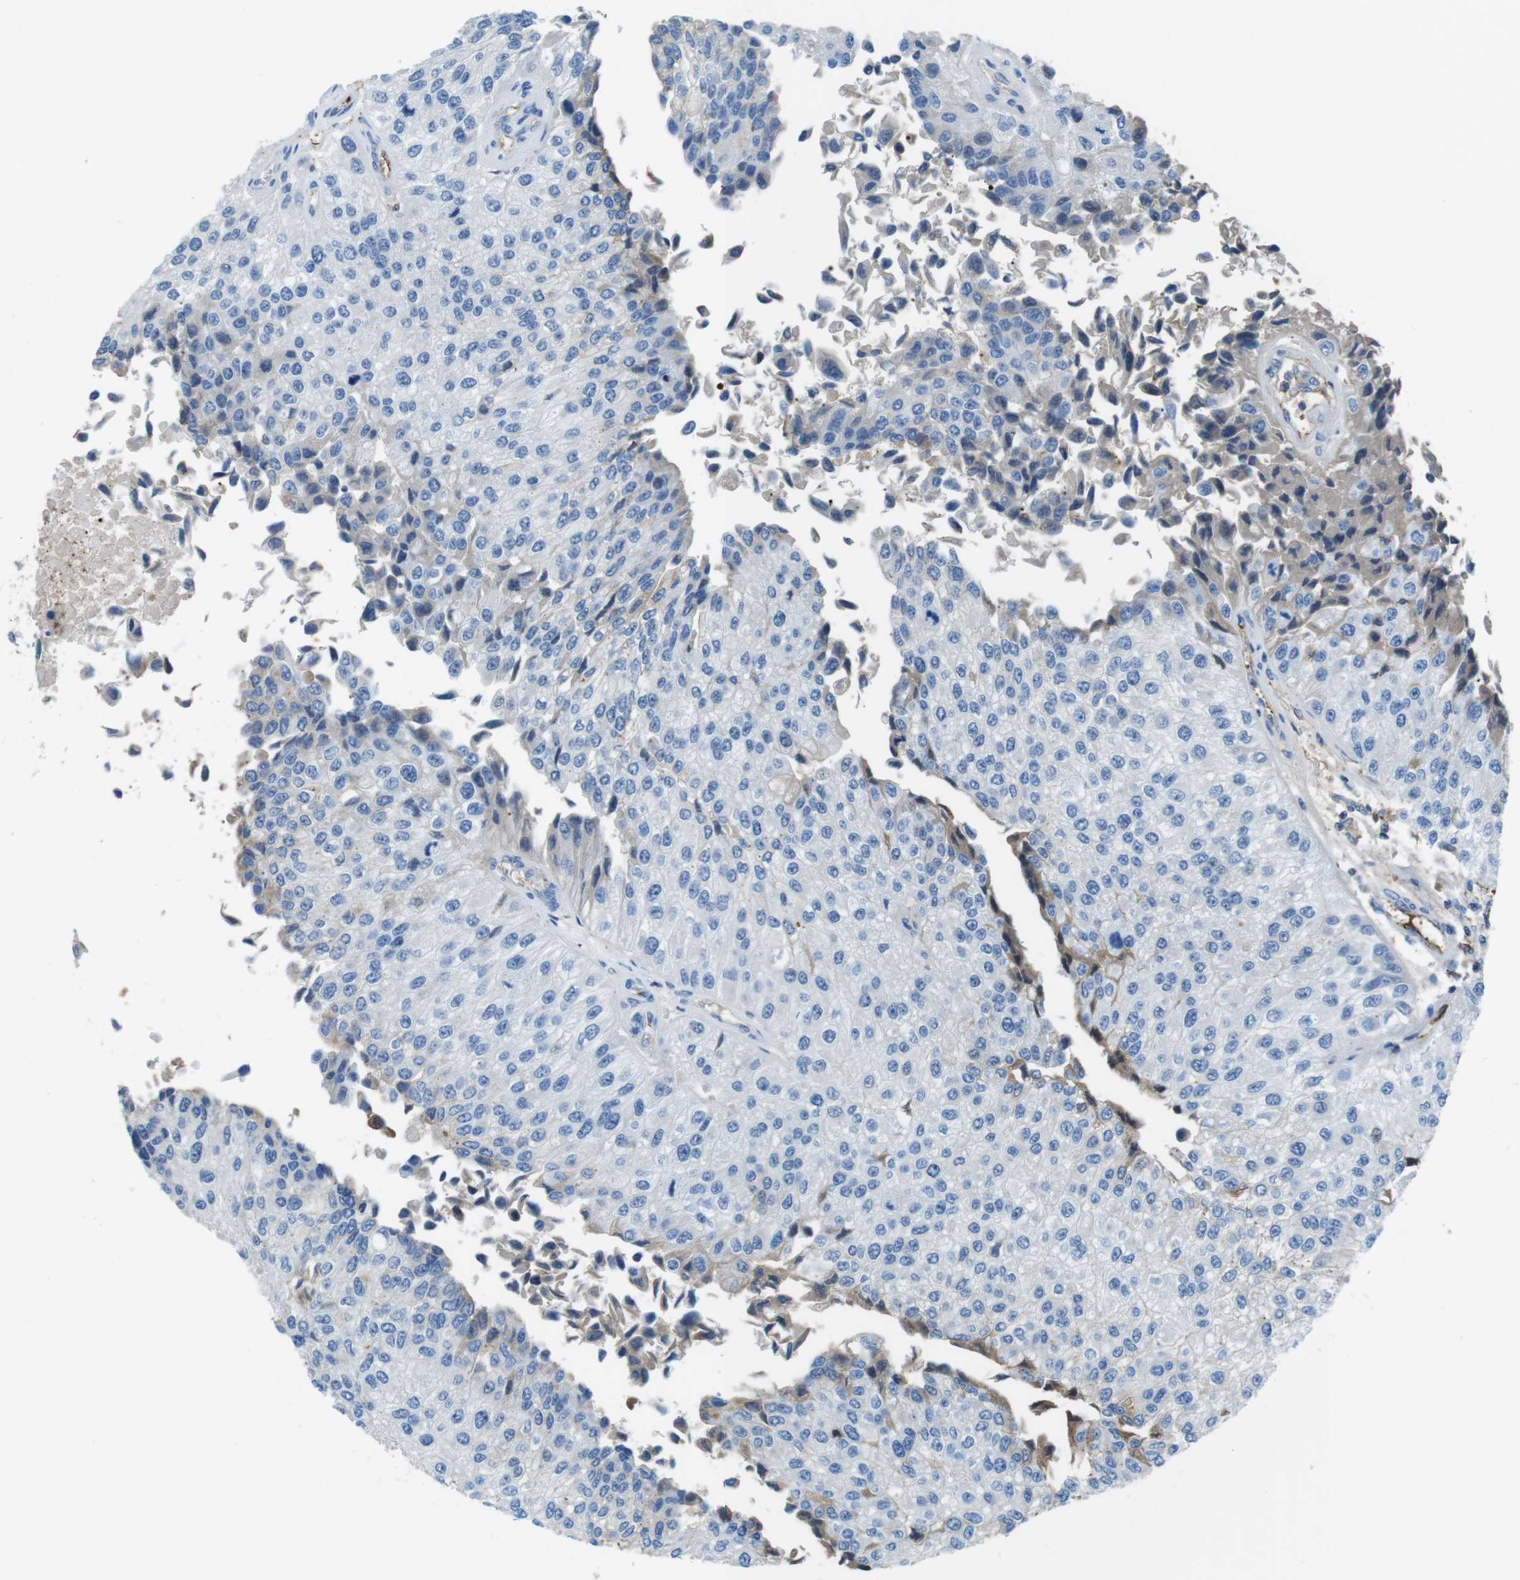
{"staining": {"intensity": "negative", "quantity": "none", "location": "none"}, "tissue": "urothelial cancer", "cell_type": "Tumor cells", "image_type": "cancer", "snomed": [{"axis": "morphology", "description": "Urothelial carcinoma, High grade"}, {"axis": "topography", "description": "Kidney"}, {"axis": "topography", "description": "Urinary bladder"}], "caption": "IHC image of urothelial cancer stained for a protein (brown), which displays no expression in tumor cells.", "gene": "TMPRSS15", "patient": {"sex": "male", "age": 77}}